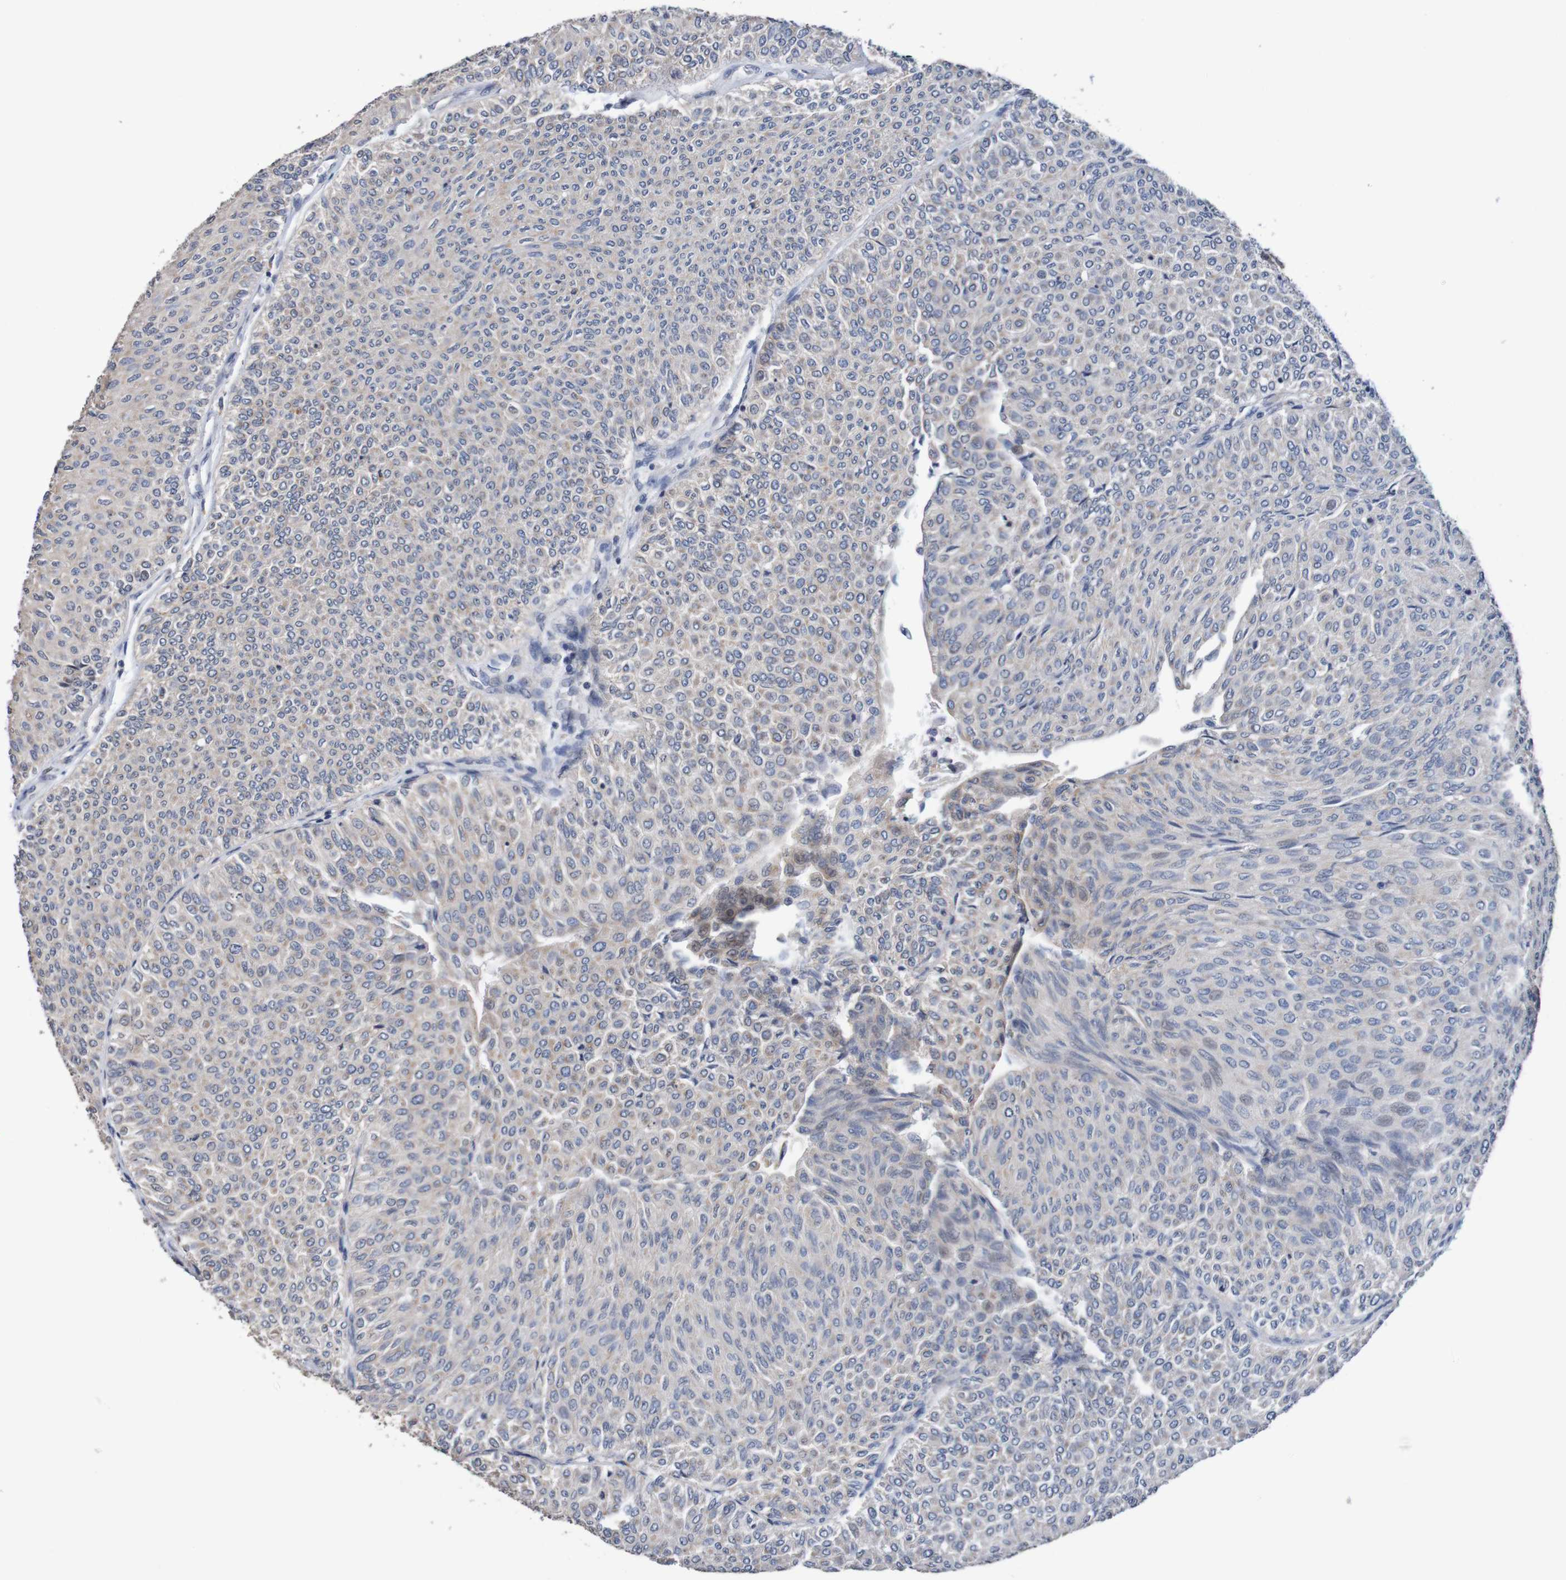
{"staining": {"intensity": "weak", "quantity": "<25%", "location": "cytoplasmic/membranous"}, "tissue": "urothelial cancer", "cell_type": "Tumor cells", "image_type": "cancer", "snomed": [{"axis": "morphology", "description": "Urothelial carcinoma, Low grade"}, {"axis": "topography", "description": "Urinary bladder"}], "caption": "A micrograph of low-grade urothelial carcinoma stained for a protein displays no brown staining in tumor cells.", "gene": "FIBP", "patient": {"sex": "male", "age": 78}}